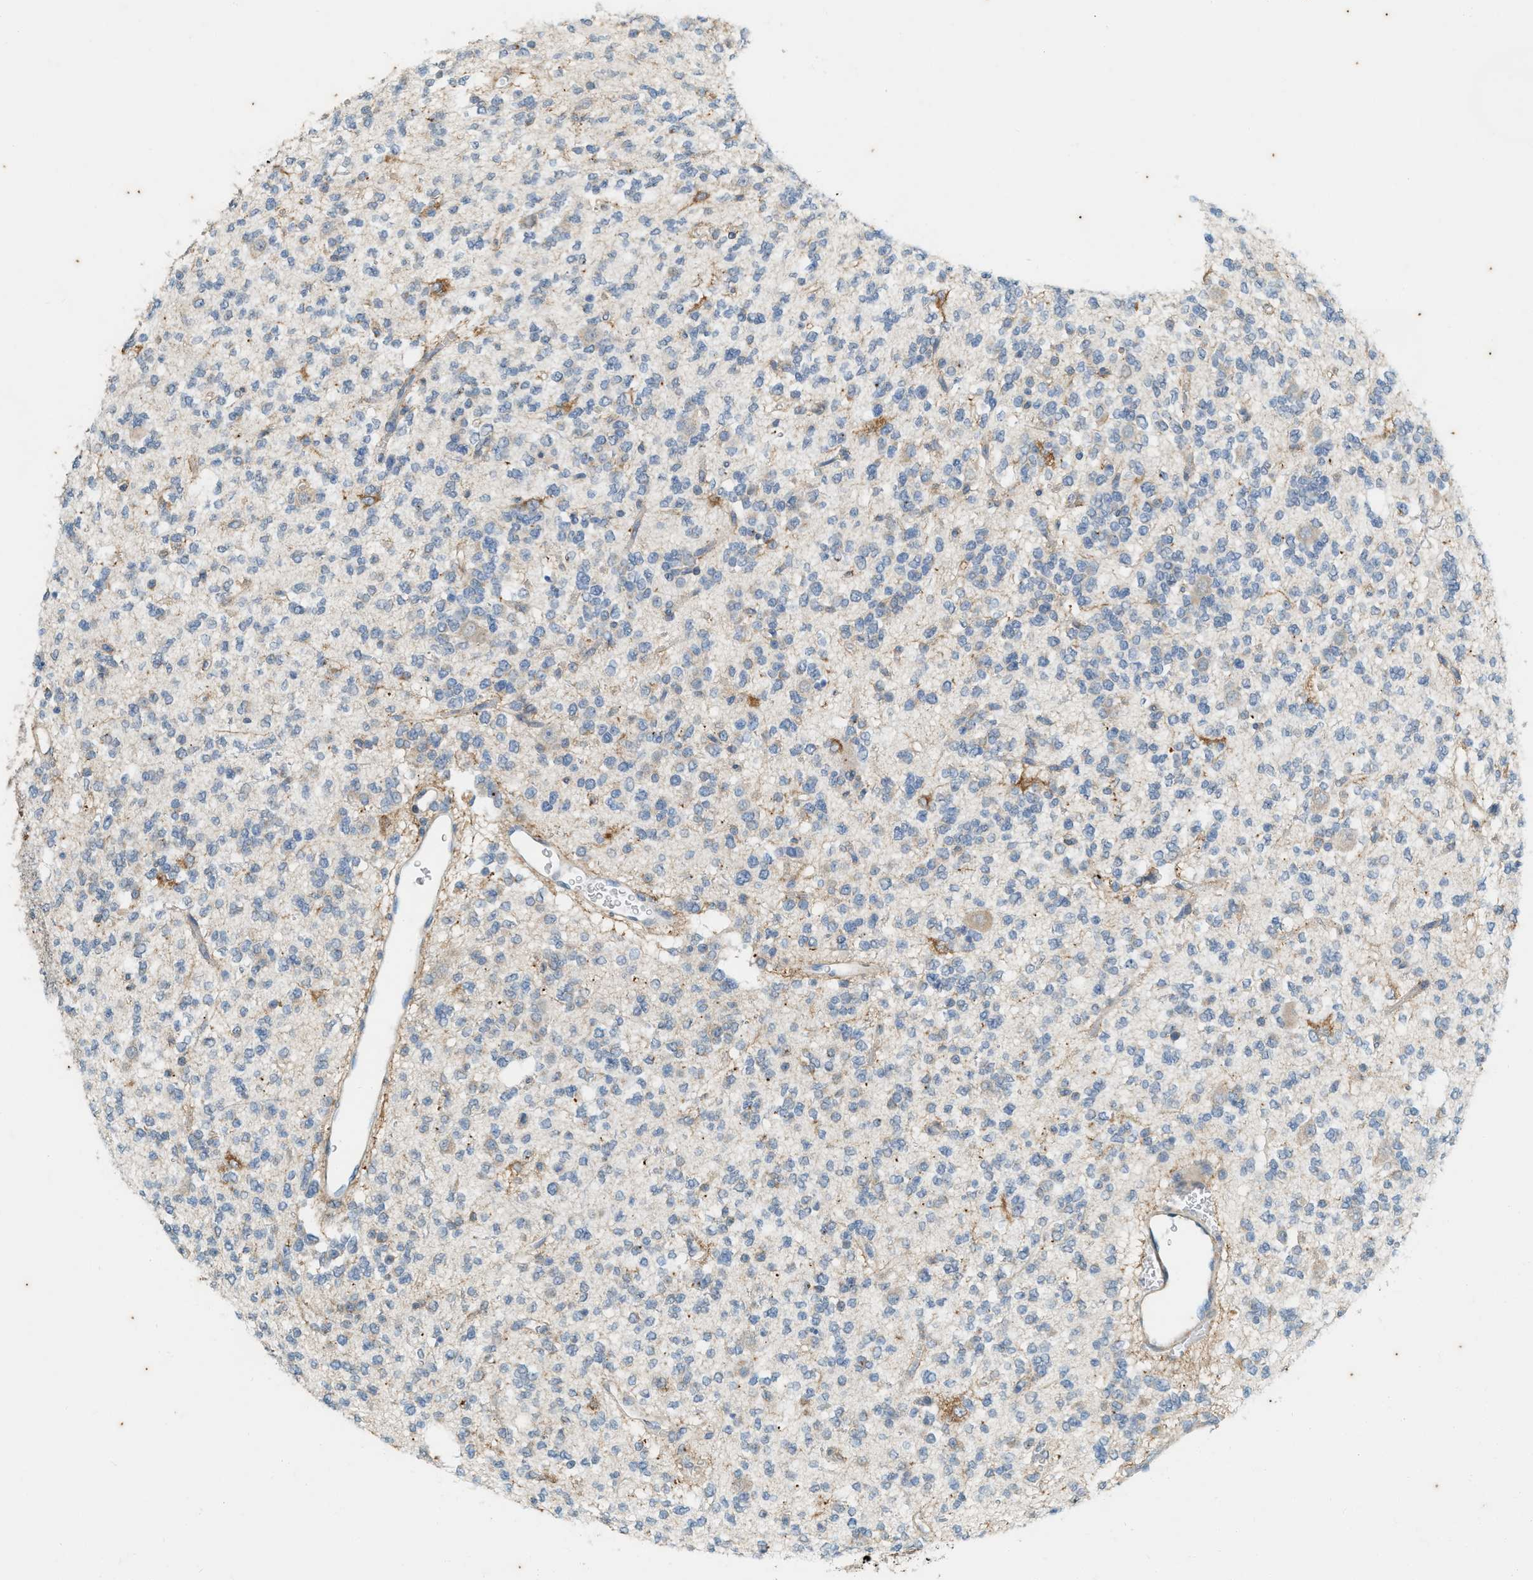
{"staining": {"intensity": "moderate", "quantity": "<25%", "location": "cytoplasmic/membranous"}, "tissue": "glioma", "cell_type": "Tumor cells", "image_type": "cancer", "snomed": [{"axis": "morphology", "description": "Glioma, malignant, Low grade"}, {"axis": "topography", "description": "Brain"}], "caption": "There is low levels of moderate cytoplasmic/membranous expression in tumor cells of low-grade glioma (malignant), as demonstrated by immunohistochemical staining (brown color).", "gene": "CHPF2", "patient": {"sex": "male", "age": 38}}